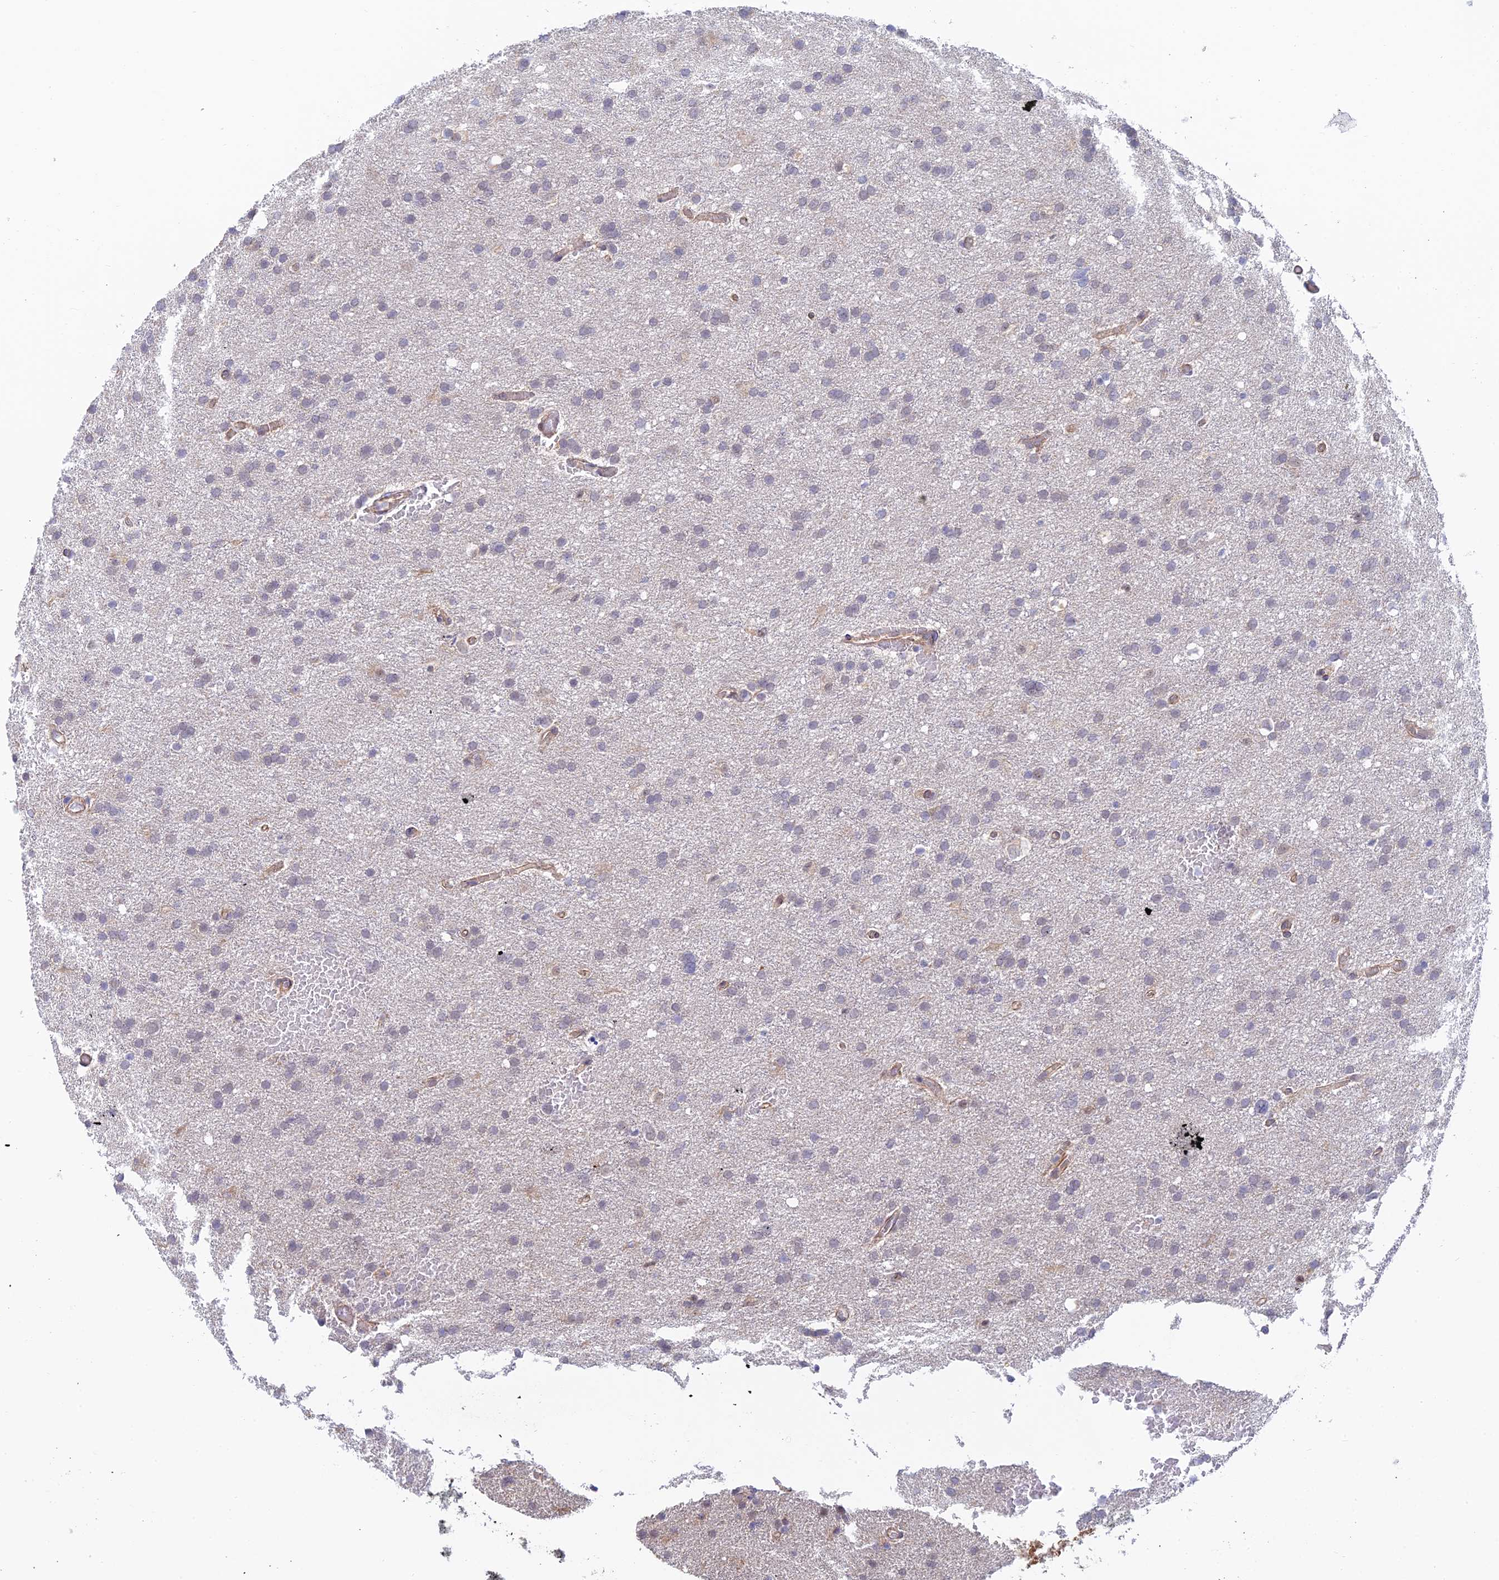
{"staining": {"intensity": "negative", "quantity": "none", "location": "none"}, "tissue": "glioma", "cell_type": "Tumor cells", "image_type": "cancer", "snomed": [{"axis": "morphology", "description": "Glioma, malignant, High grade"}, {"axis": "topography", "description": "Cerebral cortex"}], "caption": "Immunohistochemistry of human glioma displays no staining in tumor cells.", "gene": "CFAP92", "patient": {"sex": "female", "age": 36}}